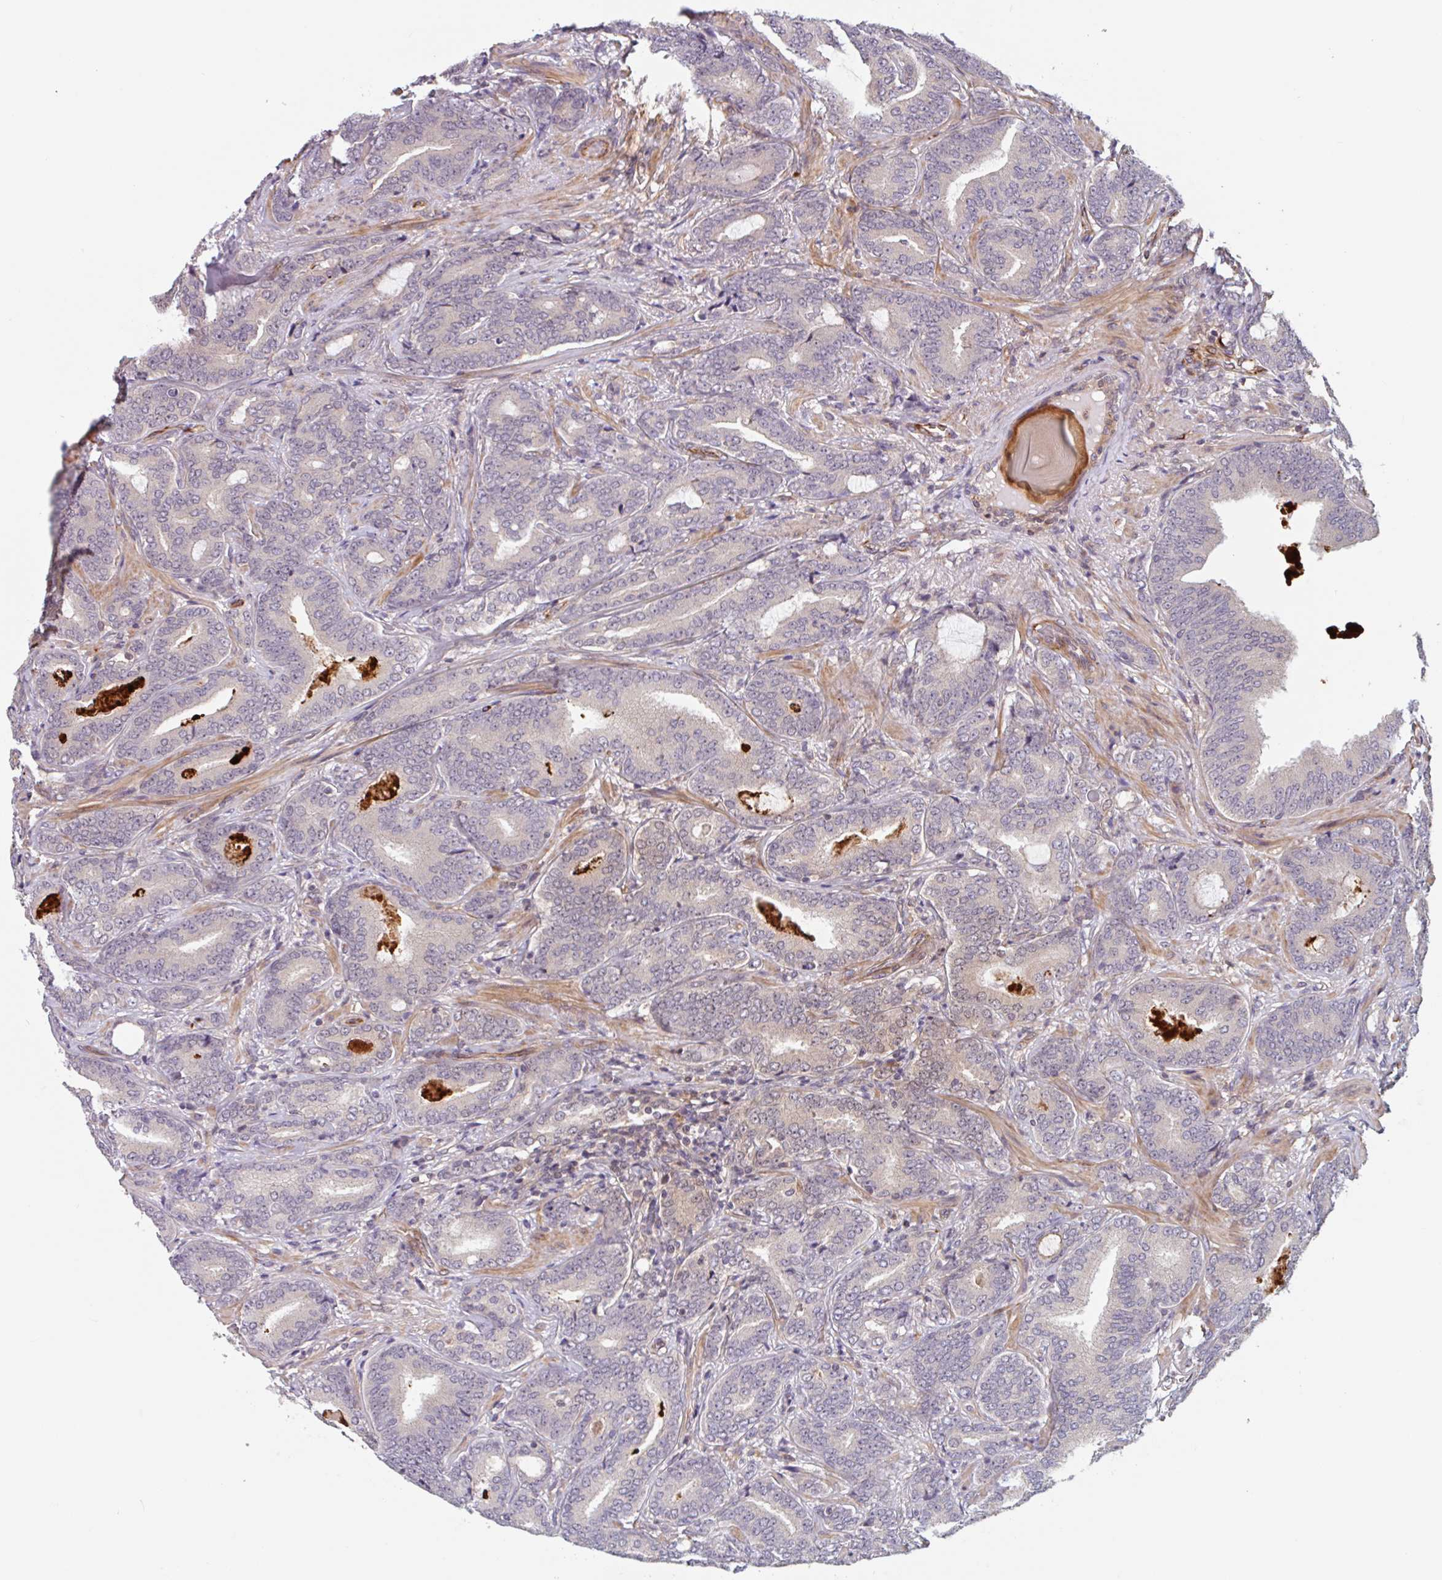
{"staining": {"intensity": "negative", "quantity": "none", "location": "none"}, "tissue": "prostate cancer", "cell_type": "Tumor cells", "image_type": "cancer", "snomed": [{"axis": "morphology", "description": "Adenocarcinoma, Low grade"}, {"axis": "topography", "description": "Prostate and seminal vesicle, NOS"}], "caption": "A high-resolution photomicrograph shows IHC staining of low-grade adenocarcinoma (prostate), which exhibits no significant staining in tumor cells.", "gene": "NUB1", "patient": {"sex": "male", "age": 61}}